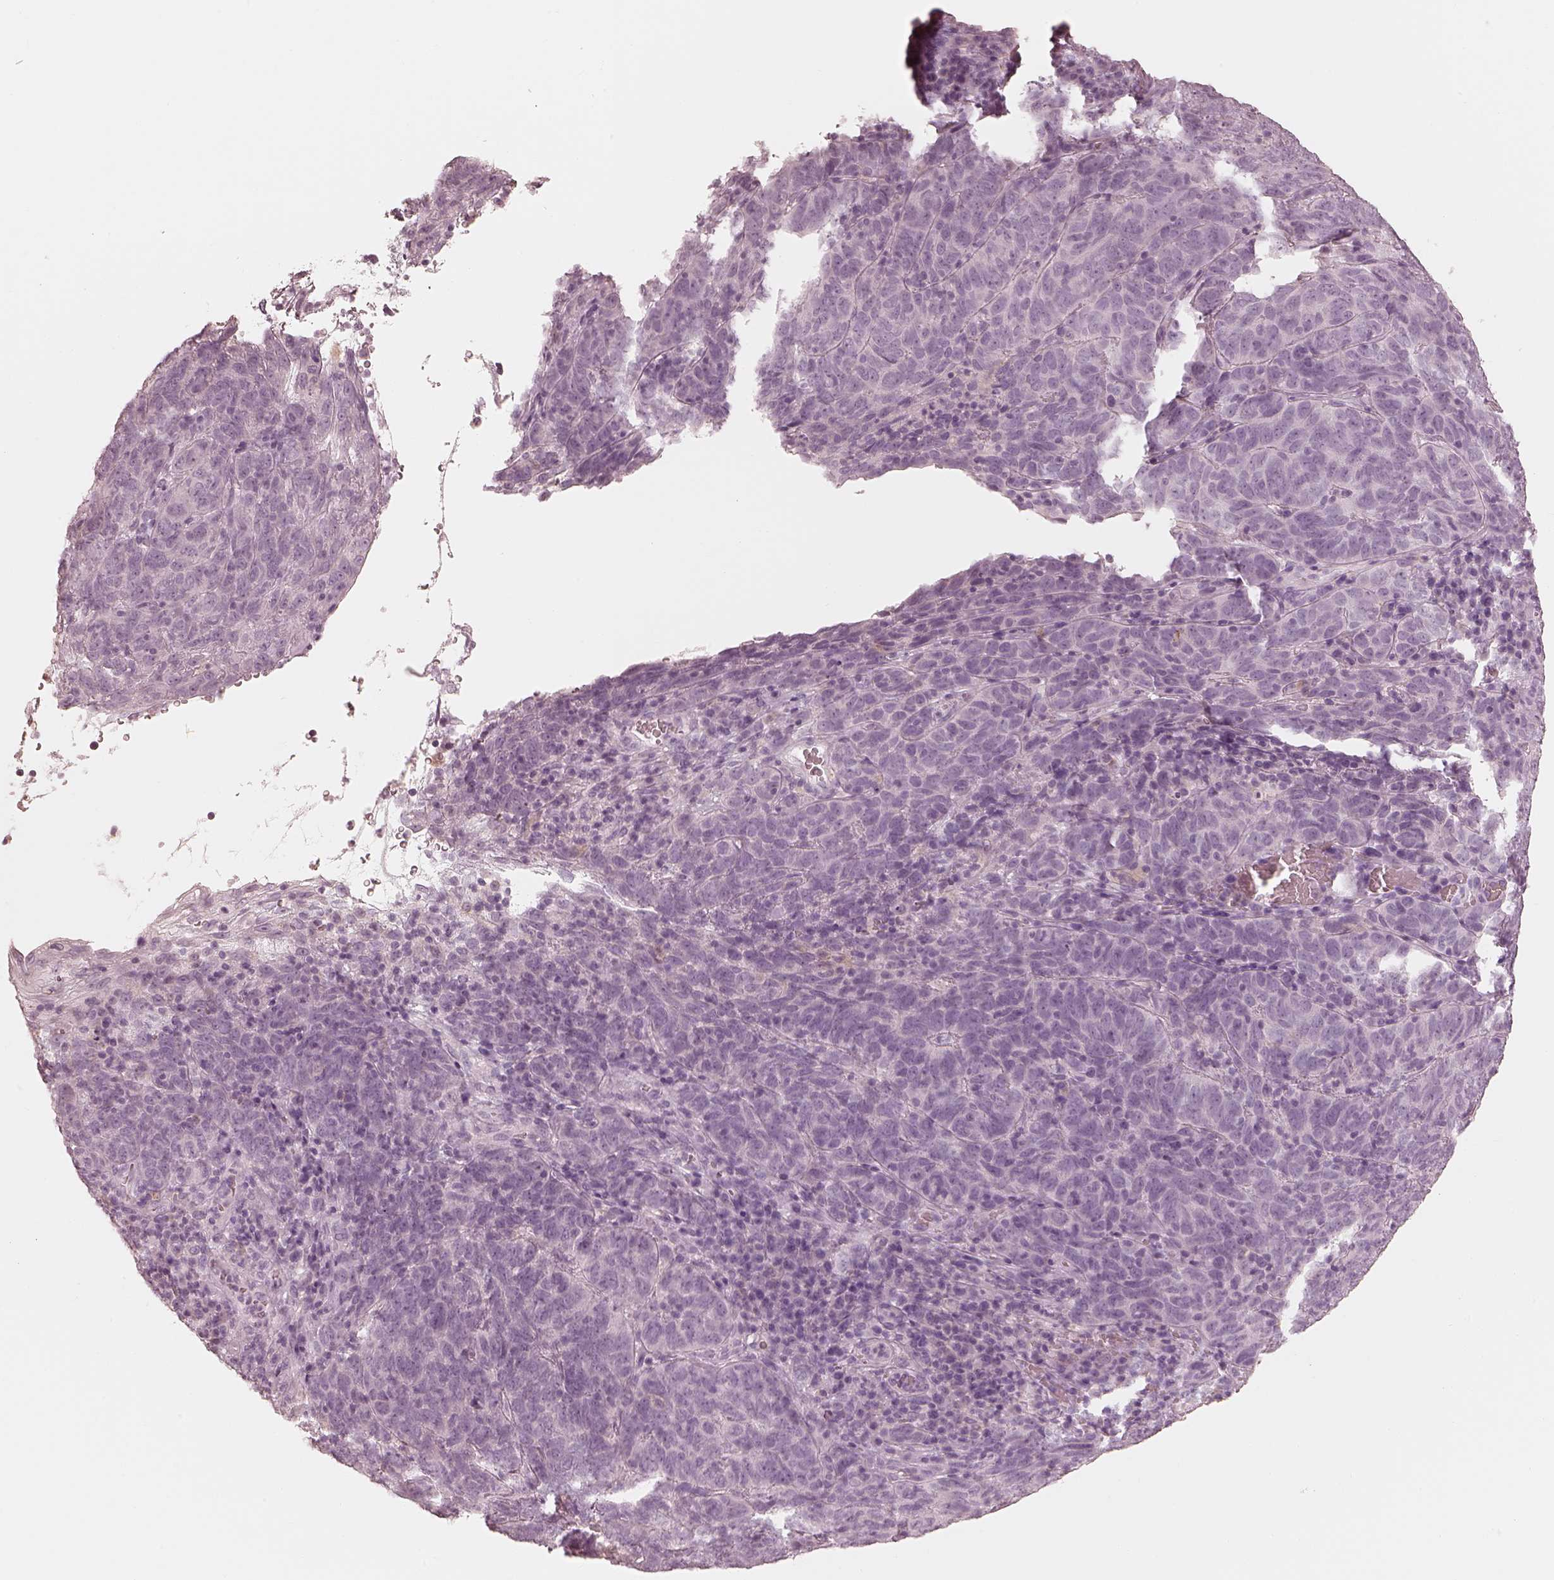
{"staining": {"intensity": "negative", "quantity": "none", "location": "none"}, "tissue": "skin cancer", "cell_type": "Tumor cells", "image_type": "cancer", "snomed": [{"axis": "morphology", "description": "Squamous cell carcinoma, NOS"}, {"axis": "topography", "description": "Skin"}, {"axis": "topography", "description": "Anal"}], "caption": "Human squamous cell carcinoma (skin) stained for a protein using immunohistochemistry (IHC) demonstrates no staining in tumor cells.", "gene": "CALR3", "patient": {"sex": "female", "age": 51}}